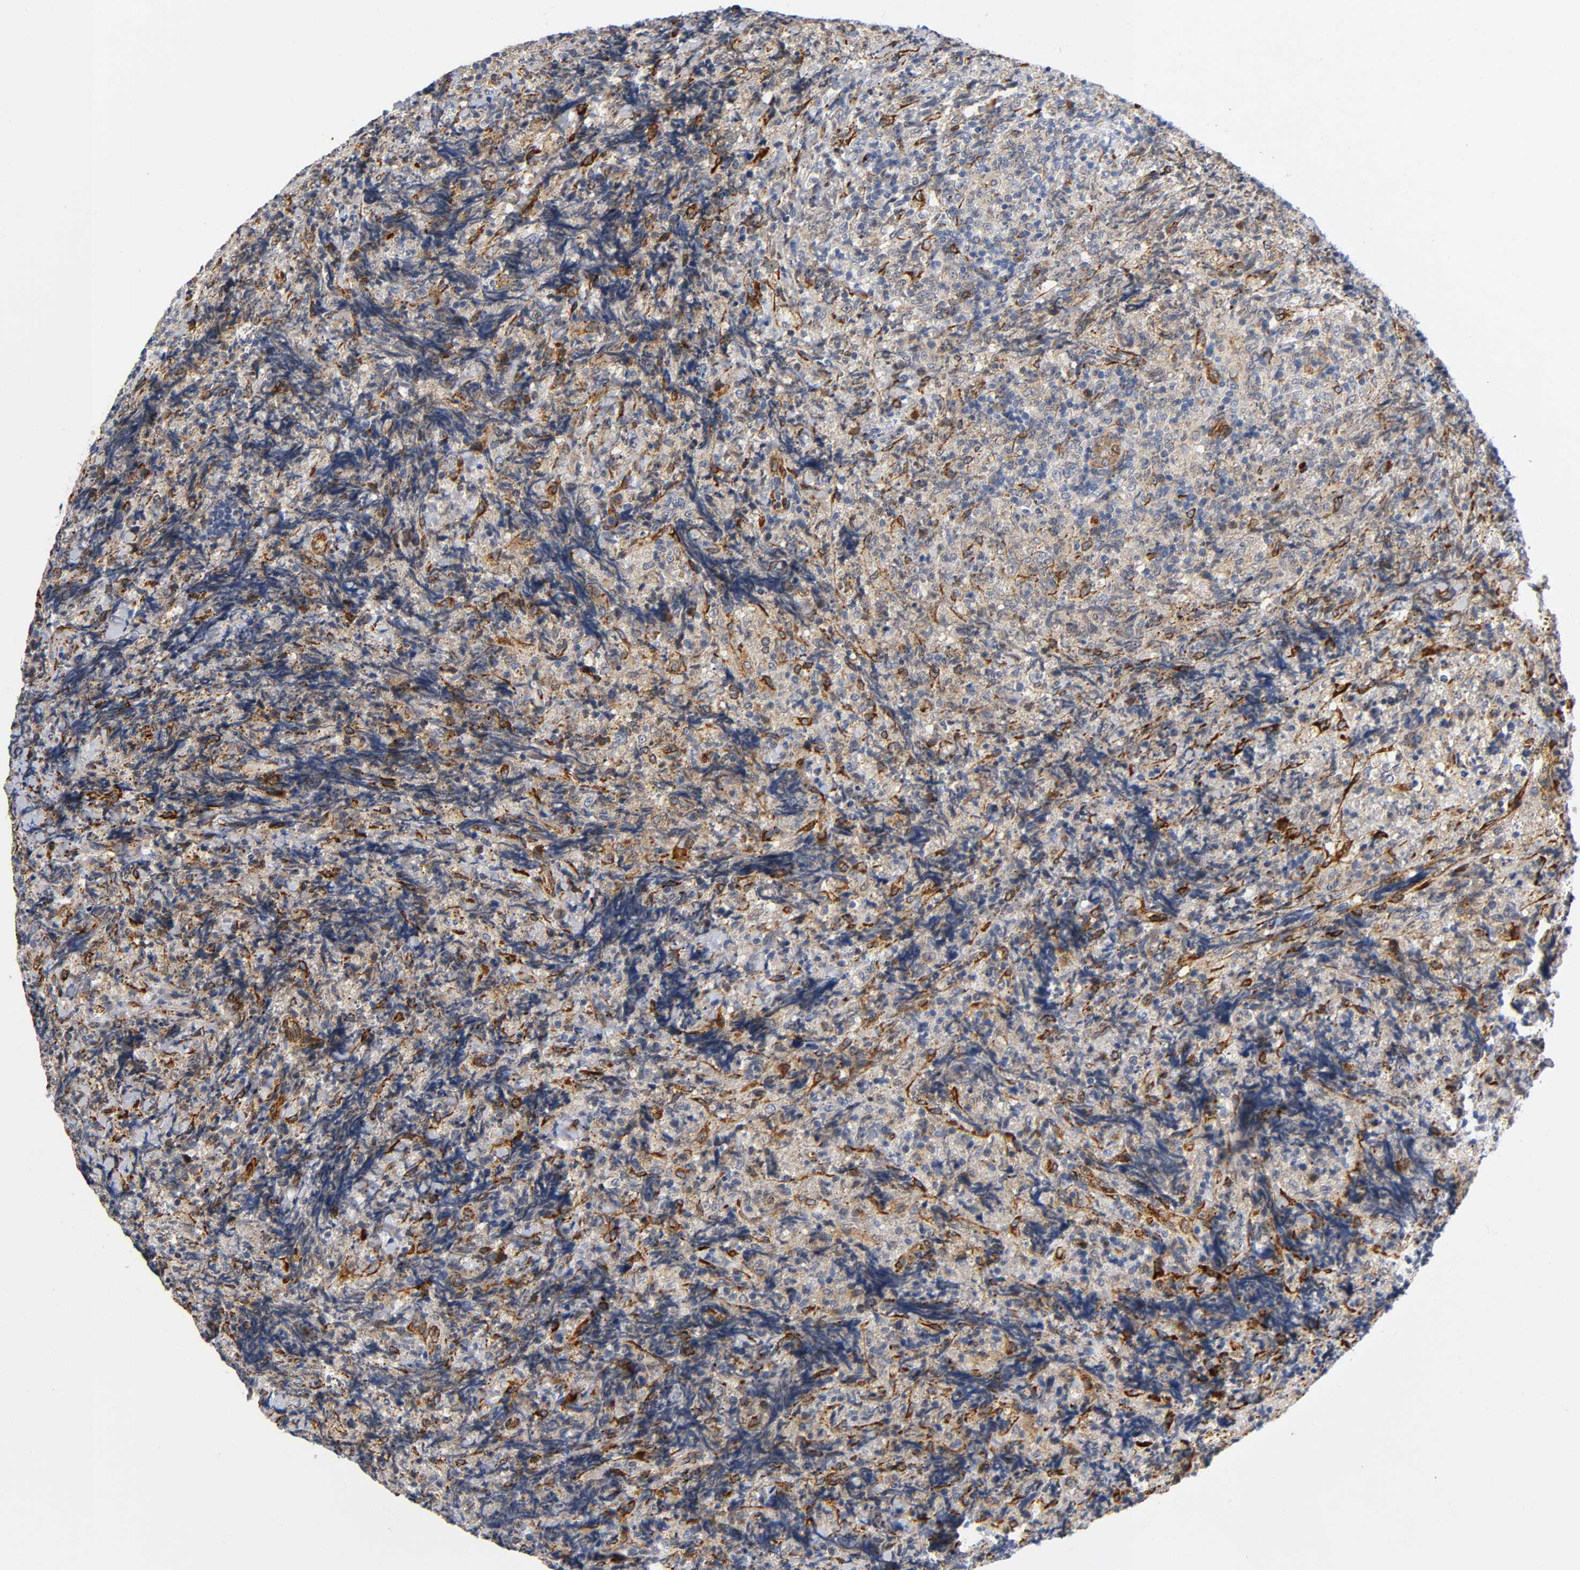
{"staining": {"intensity": "moderate", "quantity": "25%-75%", "location": "cytoplasmic/membranous"}, "tissue": "lymphoma", "cell_type": "Tumor cells", "image_type": "cancer", "snomed": [{"axis": "morphology", "description": "Malignant lymphoma, non-Hodgkin's type, High grade"}, {"axis": "topography", "description": "Tonsil"}], "caption": "Malignant lymphoma, non-Hodgkin's type (high-grade) tissue demonstrates moderate cytoplasmic/membranous staining in approximately 25%-75% of tumor cells, visualized by immunohistochemistry.", "gene": "SOS2", "patient": {"sex": "female", "age": 36}}